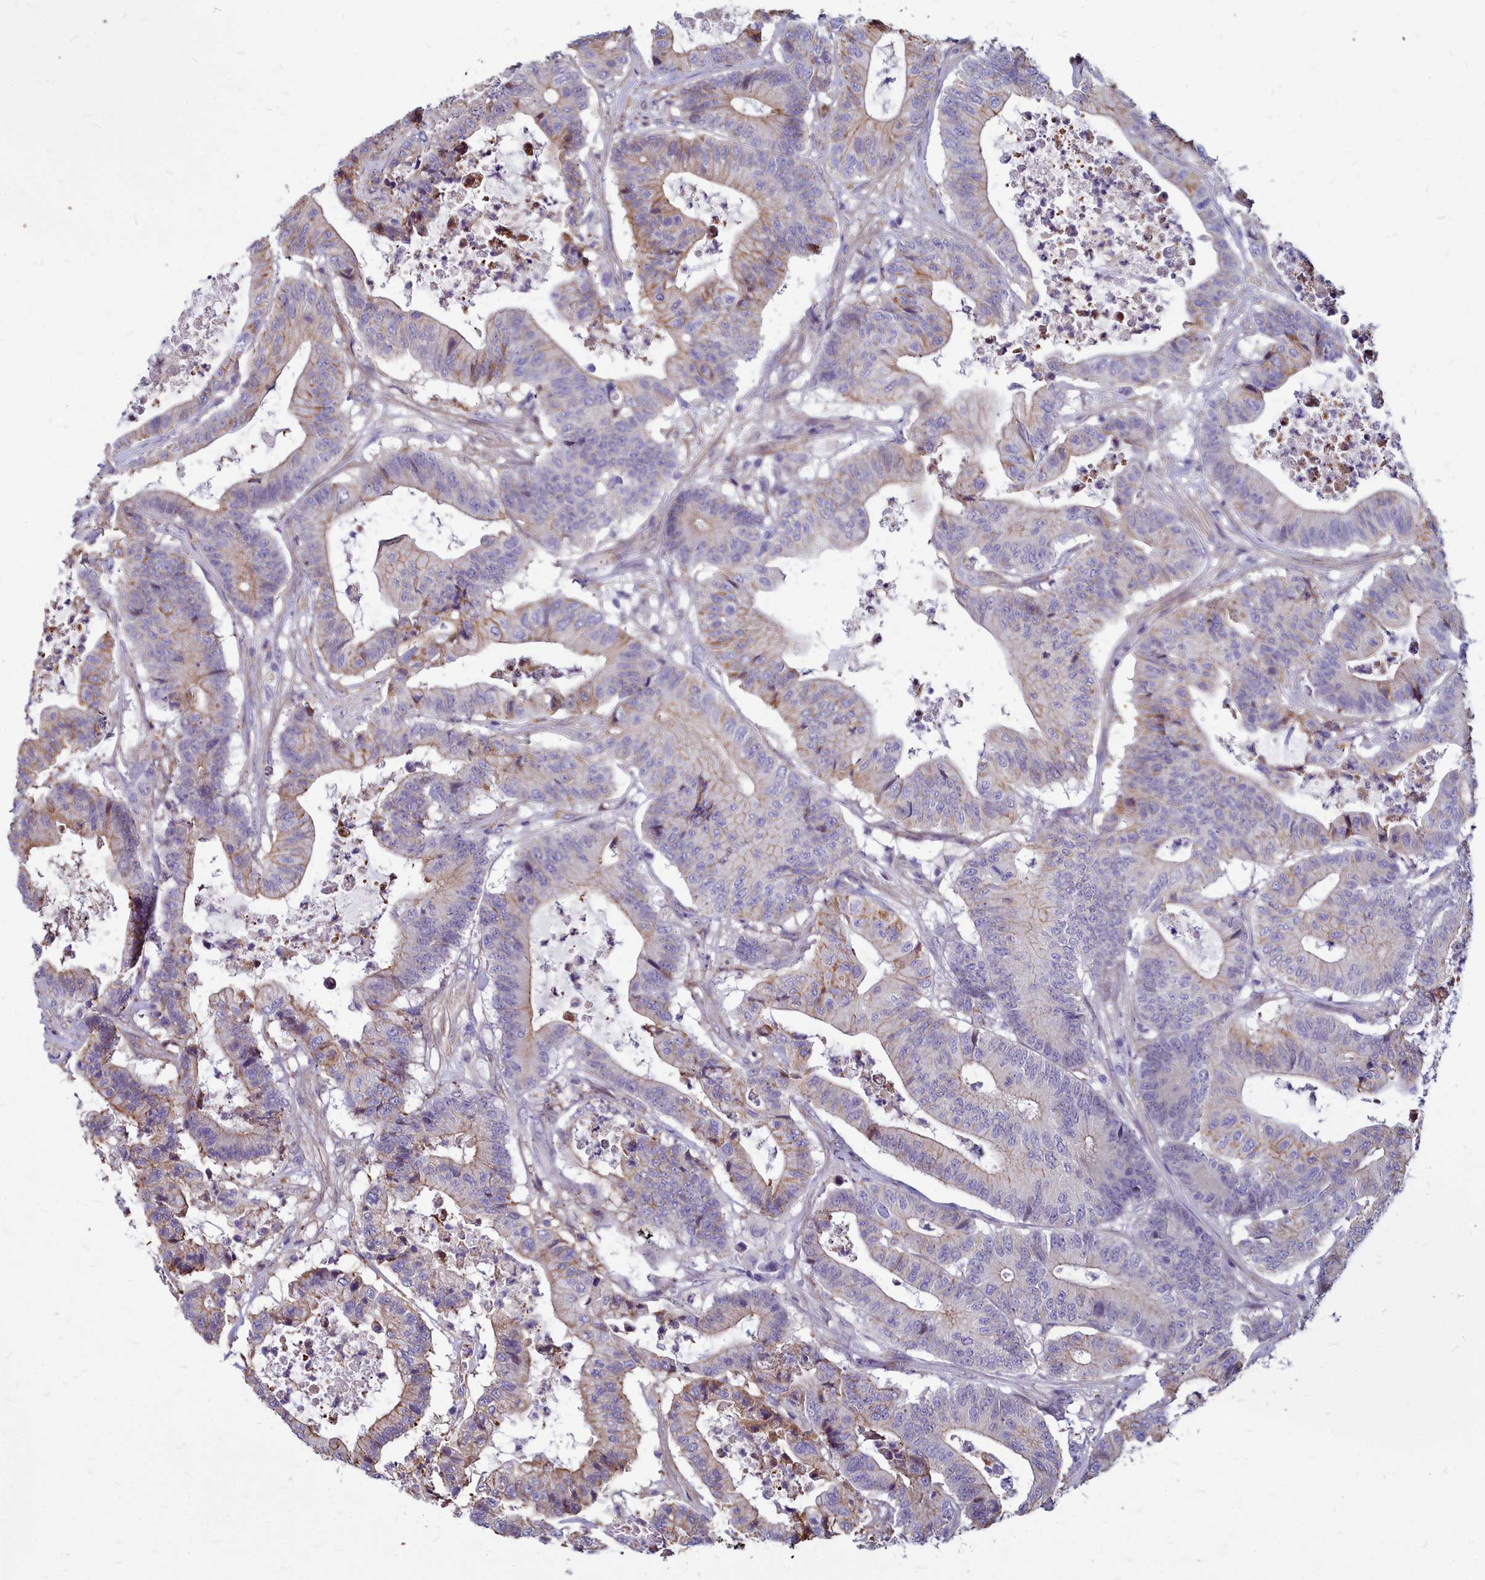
{"staining": {"intensity": "weak", "quantity": "<25%", "location": "cytoplasmic/membranous"}, "tissue": "colorectal cancer", "cell_type": "Tumor cells", "image_type": "cancer", "snomed": [{"axis": "morphology", "description": "Adenocarcinoma, NOS"}, {"axis": "topography", "description": "Colon"}], "caption": "An IHC micrograph of adenocarcinoma (colorectal) is shown. There is no staining in tumor cells of adenocarcinoma (colorectal).", "gene": "TTC5", "patient": {"sex": "female", "age": 84}}